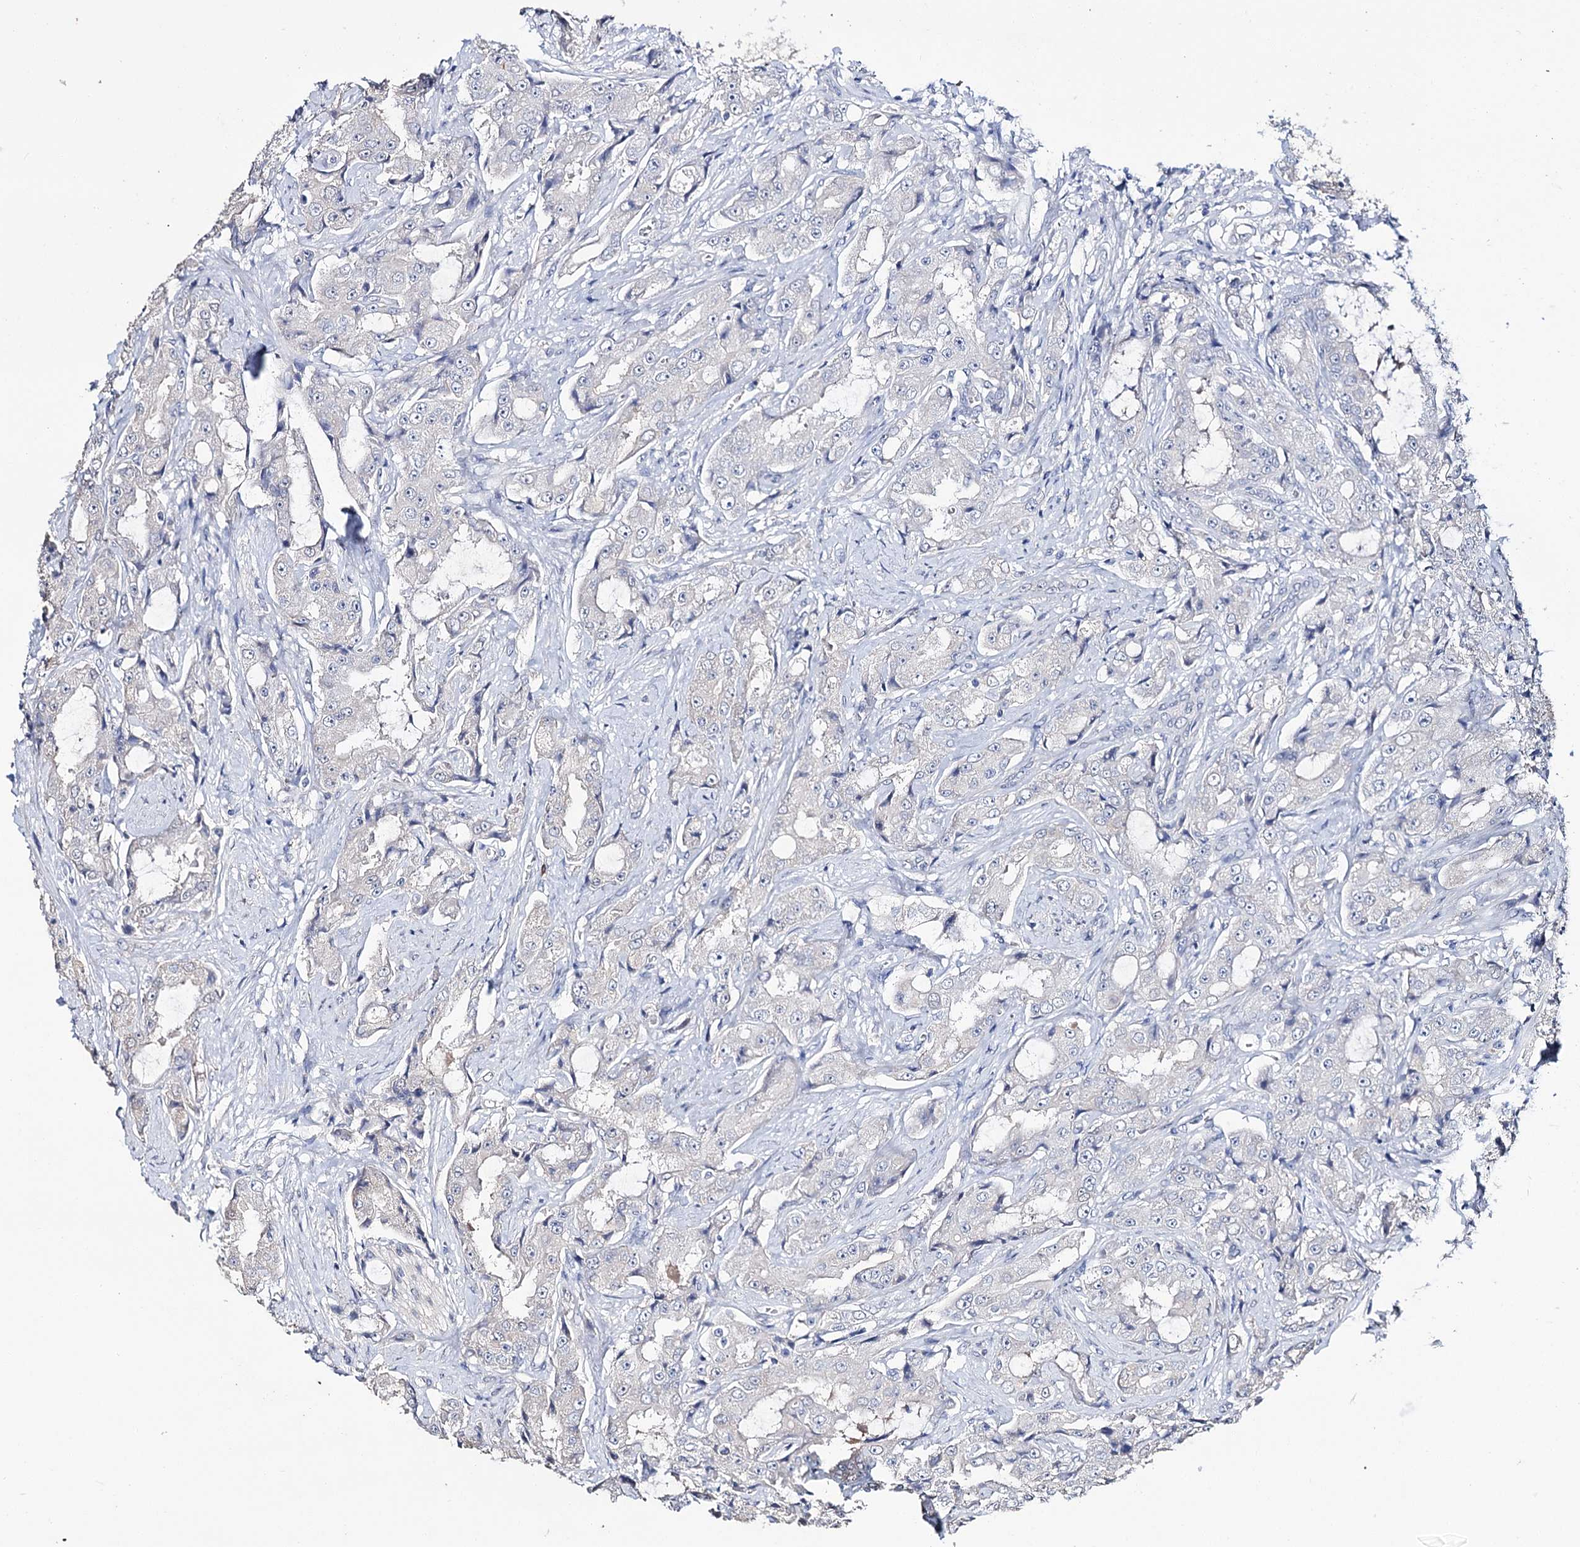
{"staining": {"intensity": "negative", "quantity": "none", "location": "none"}, "tissue": "prostate cancer", "cell_type": "Tumor cells", "image_type": "cancer", "snomed": [{"axis": "morphology", "description": "Adenocarcinoma, High grade"}, {"axis": "topography", "description": "Prostate"}], "caption": "This is an immunohistochemistry (IHC) micrograph of prostate cancer (high-grade adenocarcinoma). There is no staining in tumor cells.", "gene": "EPB41L5", "patient": {"sex": "male", "age": 73}}